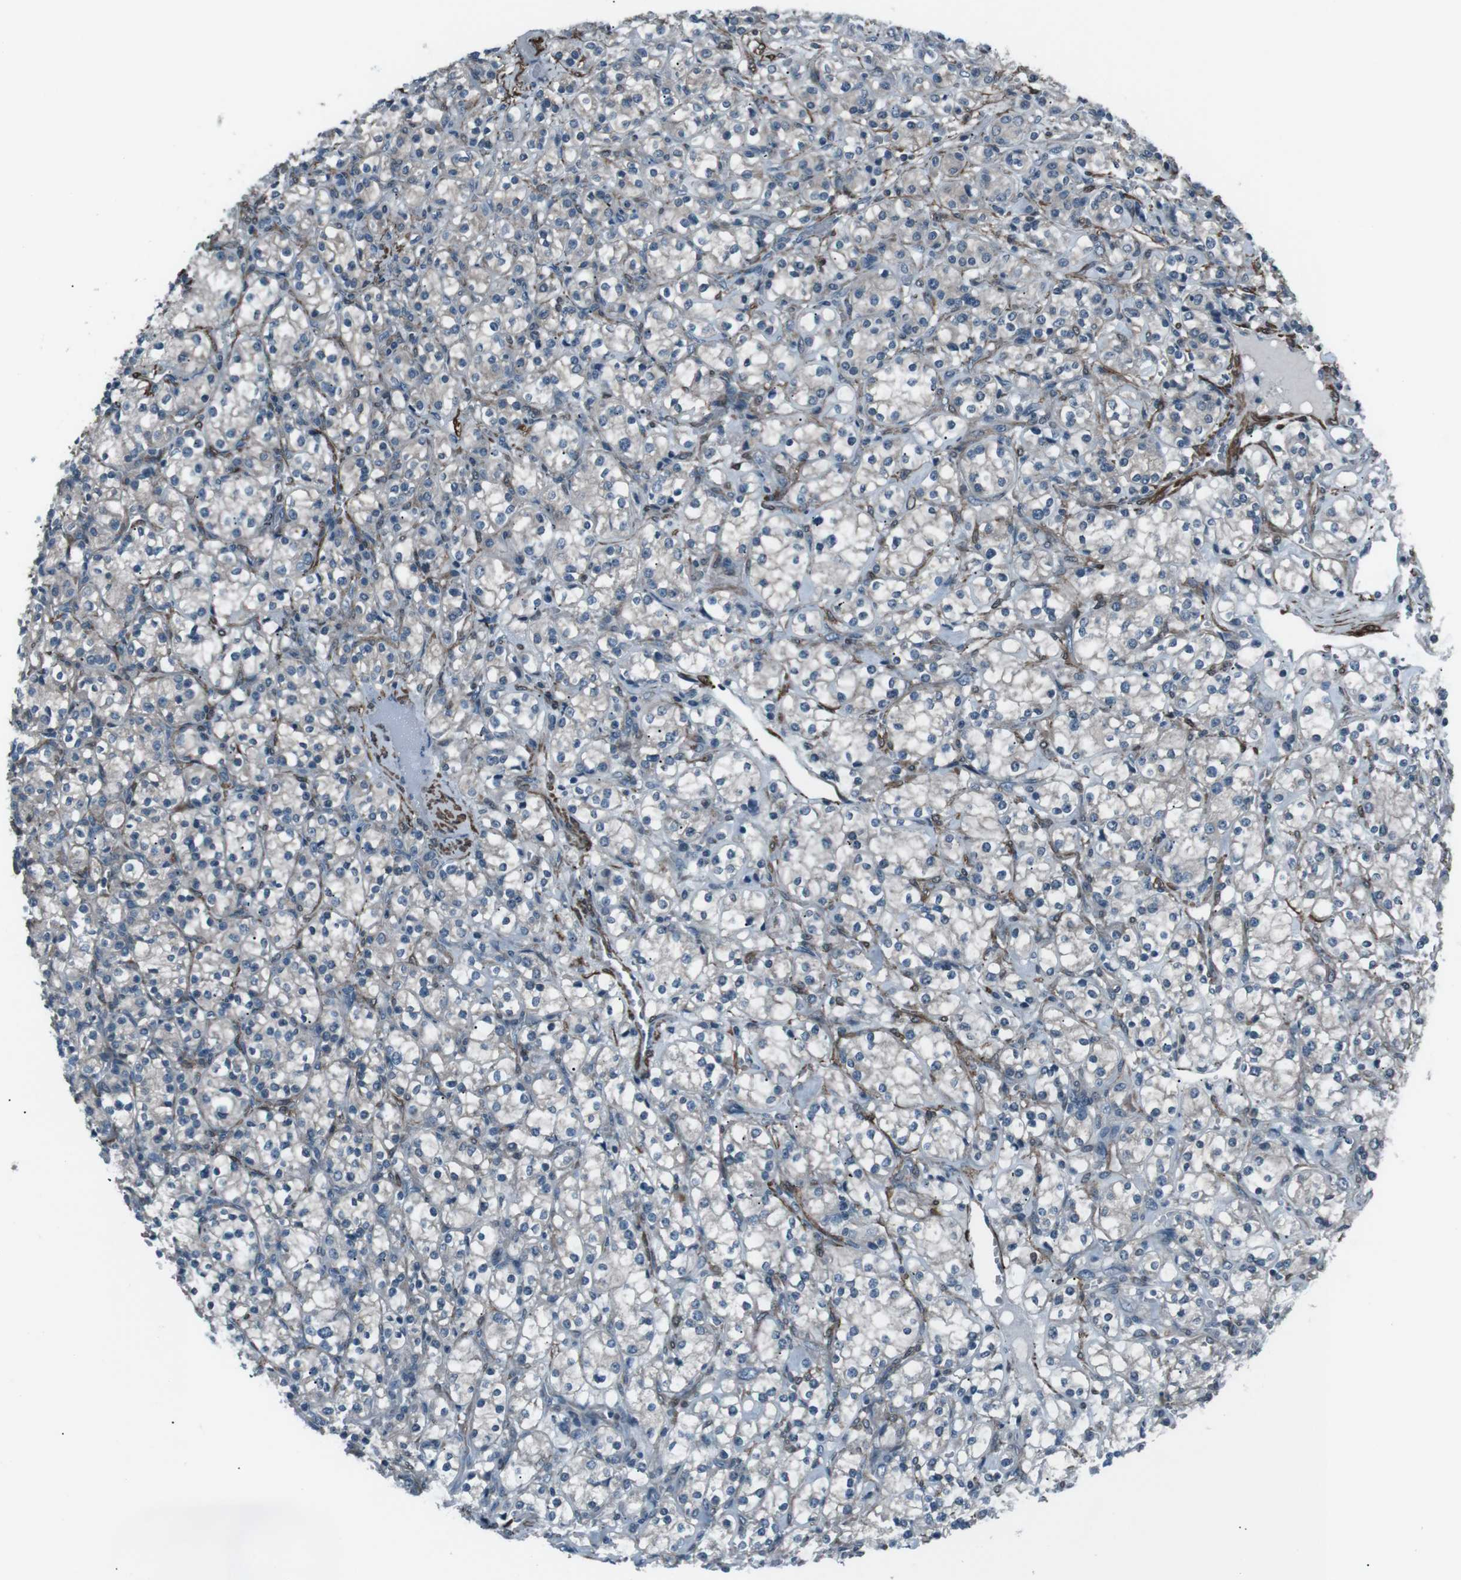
{"staining": {"intensity": "negative", "quantity": "none", "location": "none"}, "tissue": "renal cancer", "cell_type": "Tumor cells", "image_type": "cancer", "snomed": [{"axis": "morphology", "description": "Adenocarcinoma, NOS"}, {"axis": "topography", "description": "Kidney"}], "caption": "Immunohistochemistry photomicrograph of neoplastic tissue: renal adenocarcinoma stained with DAB exhibits no significant protein staining in tumor cells.", "gene": "PDLIM5", "patient": {"sex": "male", "age": 77}}